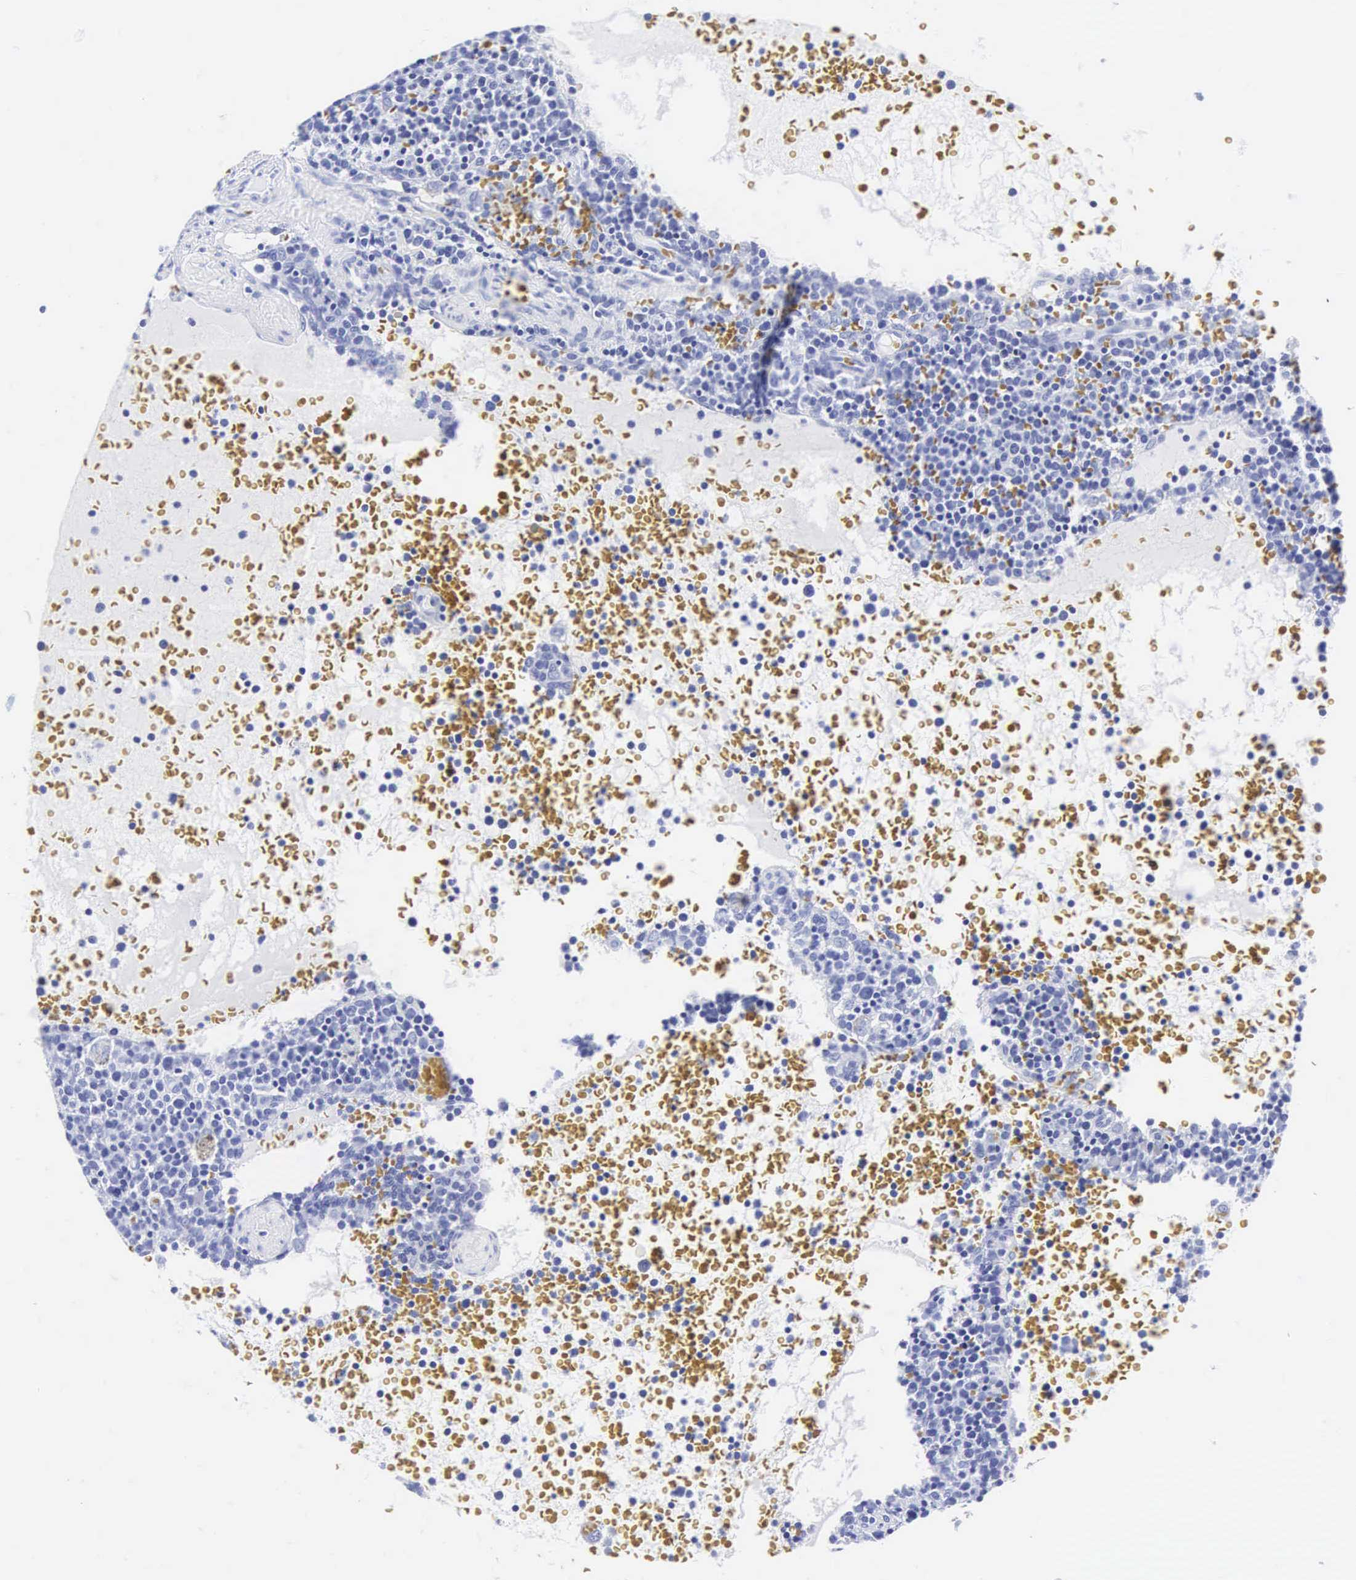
{"staining": {"intensity": "negative", "quantity": "none", "location": "none"}, "tissue": "lymphoma", "cell_type": "Tumor cells", "image_type": "cancer", "snomed": [{"axis": "morphology", "description": "Malignant lymphoma, non-Hodgkin's type, High grade"}, {"axis": "topography", "description": "Lymph node"}], "caption": "Human high-grade malignant lymphoma, non-Hodgkin's type stained for a protein using immunohistochemistry reveals no staining in tumor cells.", "gene": "INS", "patient": {"sex": "female", "age": 76}}